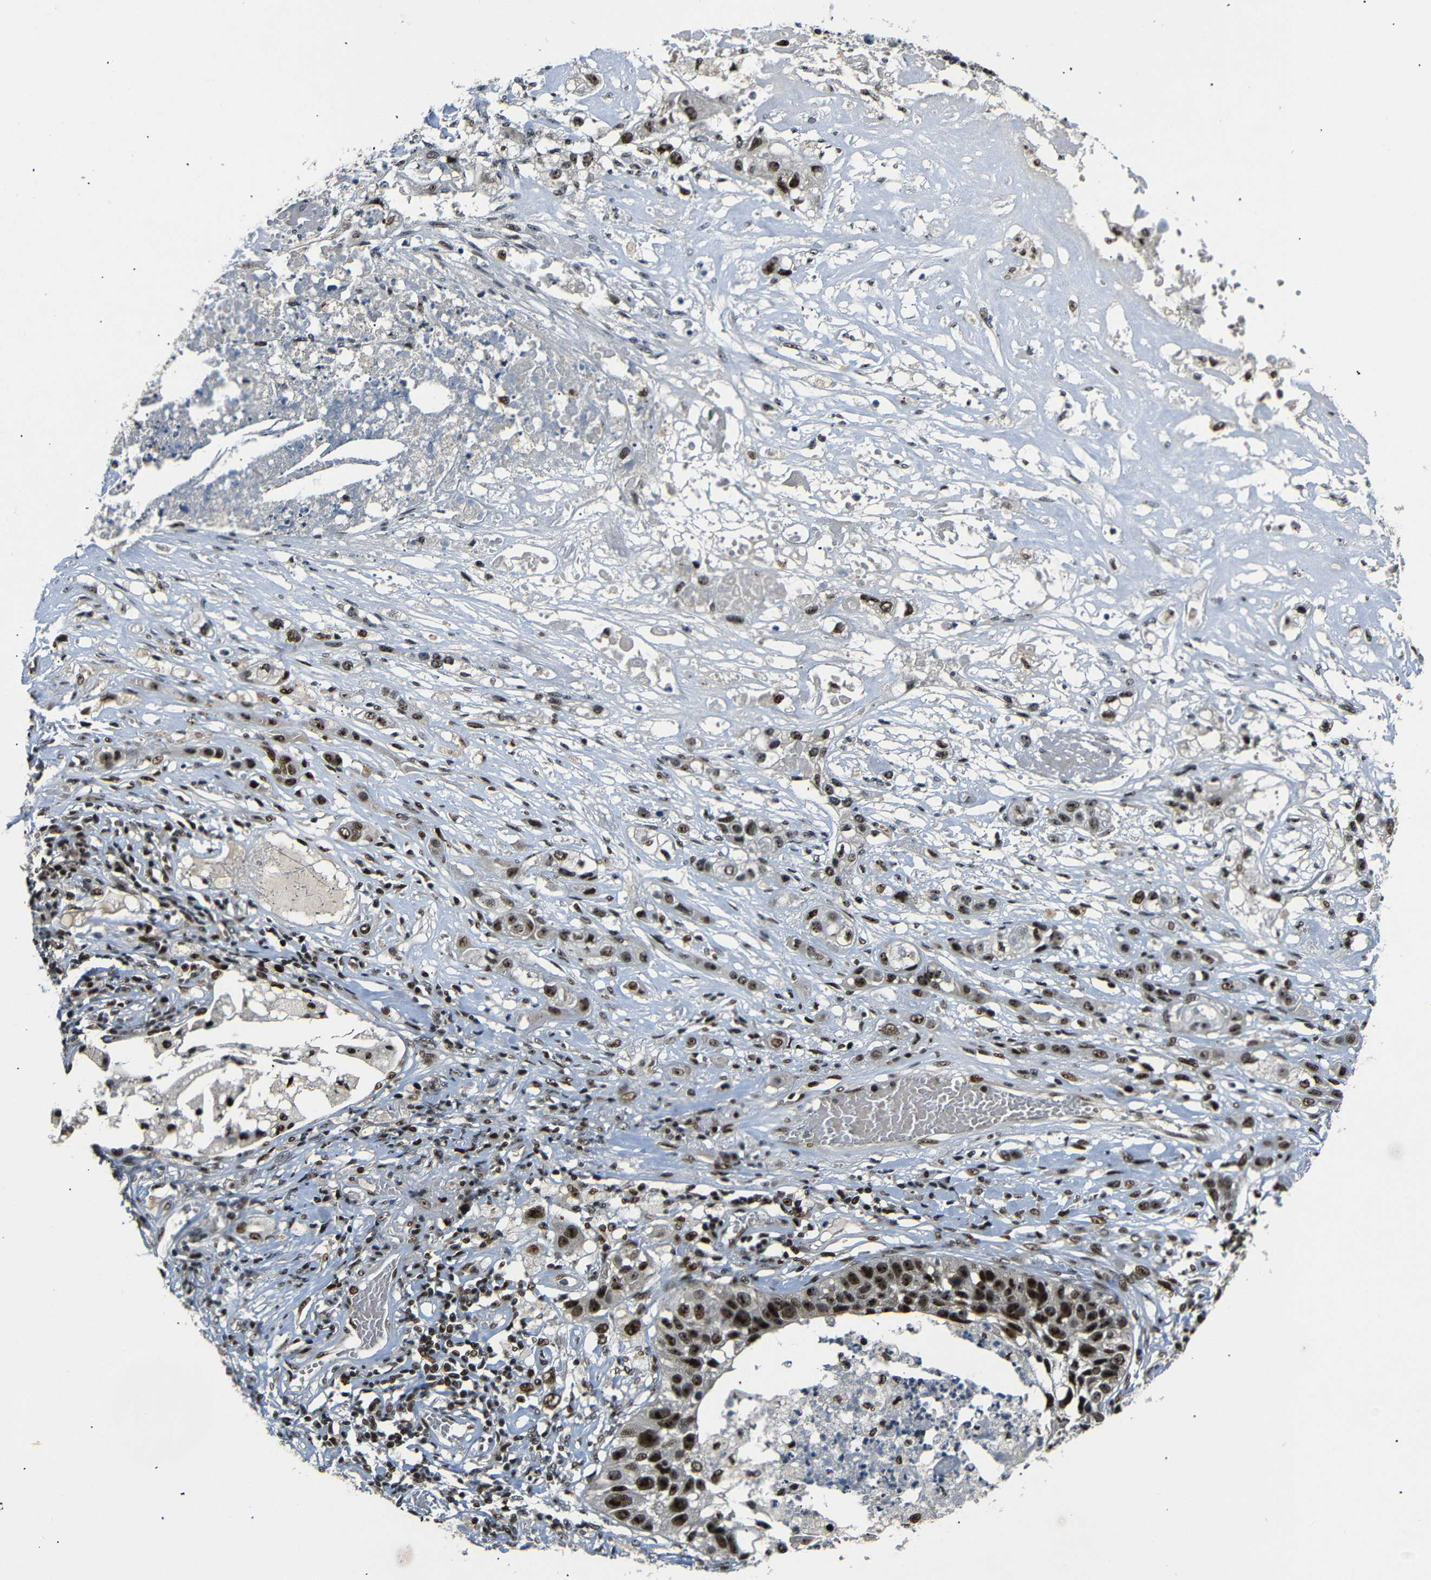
{"staining": {"intensity": "strong", "quantity": ">75%", "location": "nuclear"}, "tissue": "lung cancer", "cell_type": "Tumor cells", "image_type": "cancer", "snomed": [{"axis": "morphology", "description": "Squamous cell carcinoma, NOS"}, {"axis": "topography", "description": "Lung"}], "caption": "A brown stain shows strong nuclear positivity of a protein in human lung cancer (squamous cell carcinoma) tumor cells.", "gene": "SETDB2", "patient": {"sex": "male", "age": 71}}